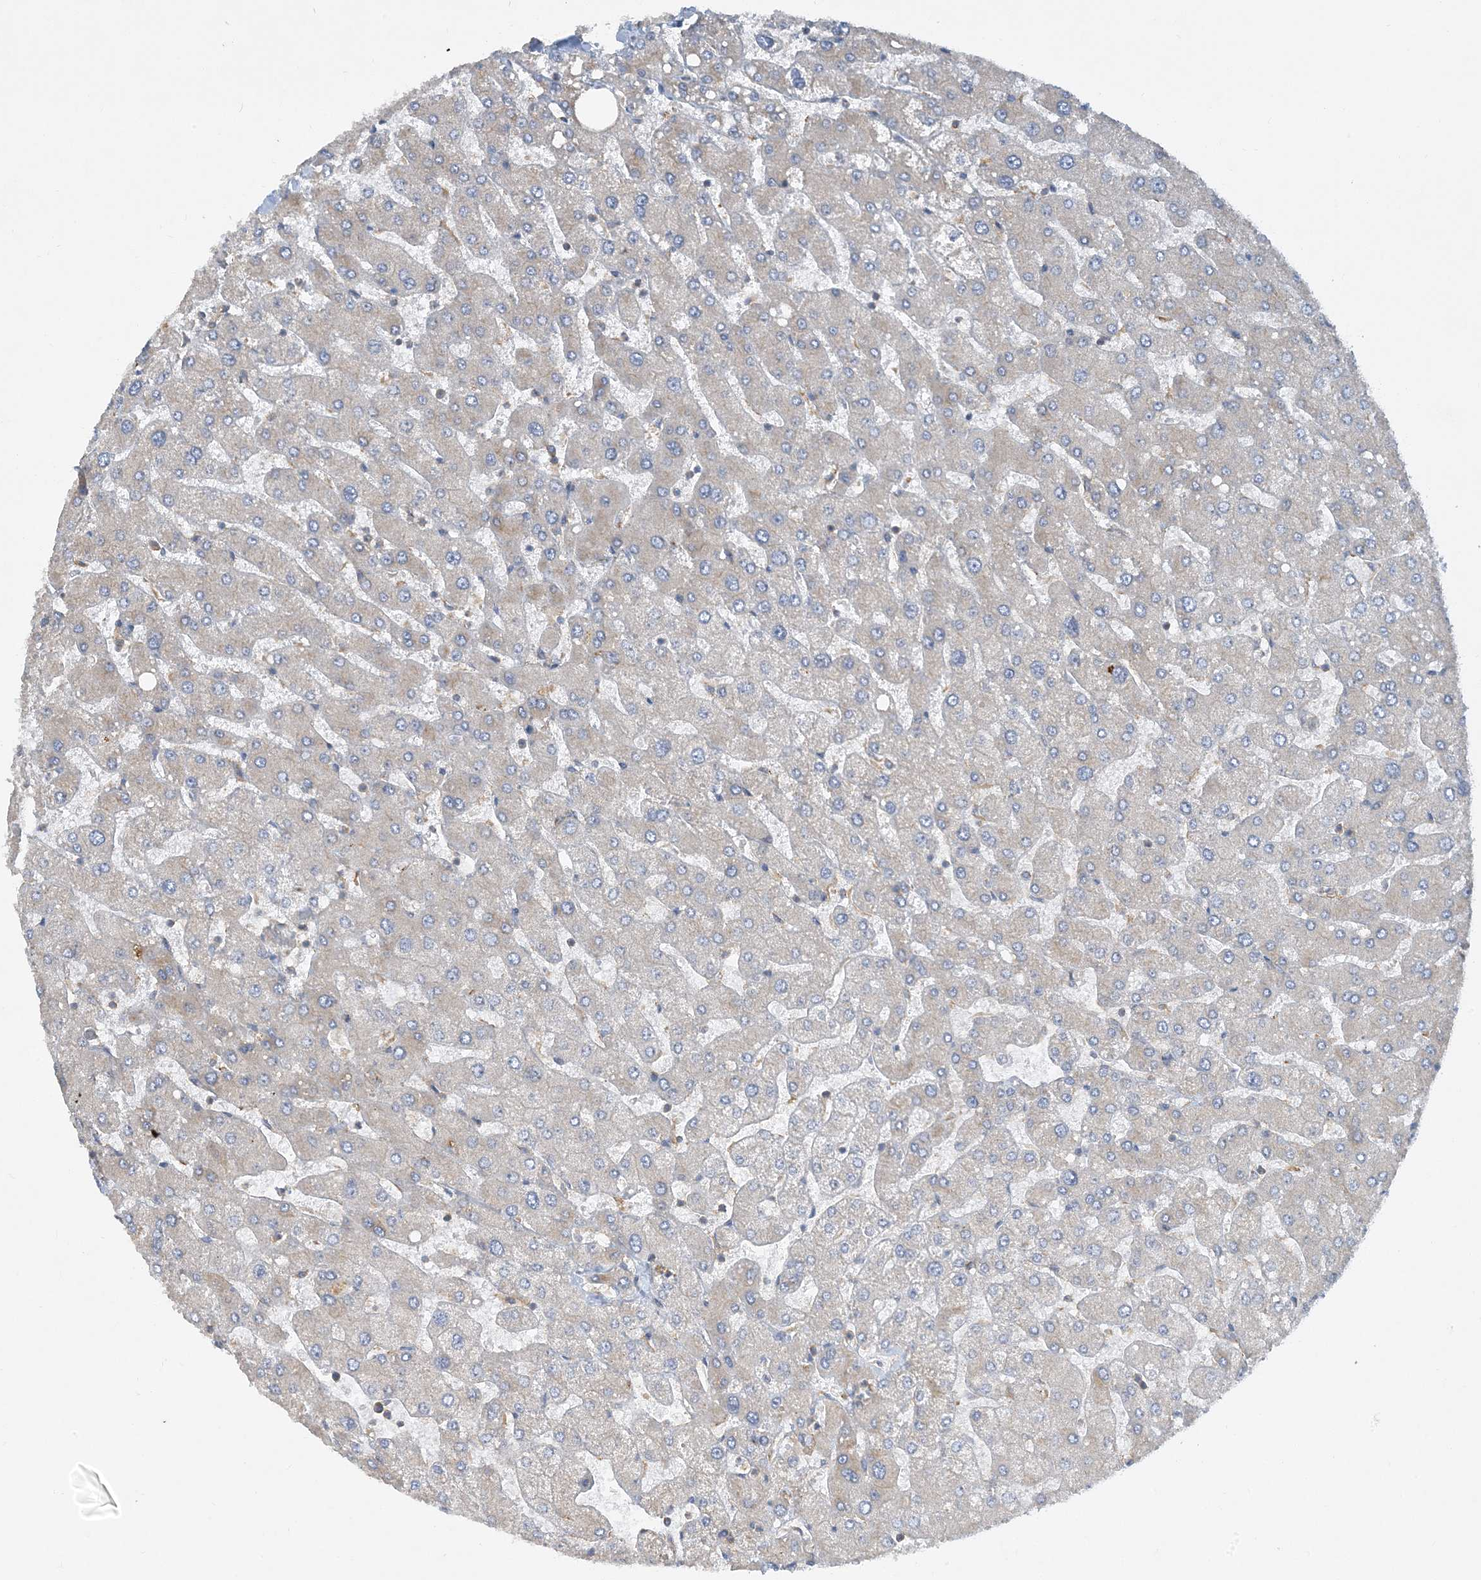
{"staining": {"intensity": "moderate", "quantity": ">75%", "location": "cytoplasmic/membranous"}, "tissue": "liver", "cell_type": "Cholangiocytes", "image_type": "normal", "snomed": [{"axis": "morphology", "description": "Normal tissue, NOS"}, {"axis": "topography", "description": "Liver"}], "caption": "Immunohistochemistry staining of benign liver, which exhibits medium levels of moderate cytoplasmic/membranous positivity in approximately >75% of cholangiocytes indicating moderate cytoplasmic/membranous protein staining. The staining was performed using DAB (brown) for protein detection and nuclei were counterstained in hematoxylin (blue).", "gene": "SIDT1", "patient": {"sex": "male", "age": 55}}